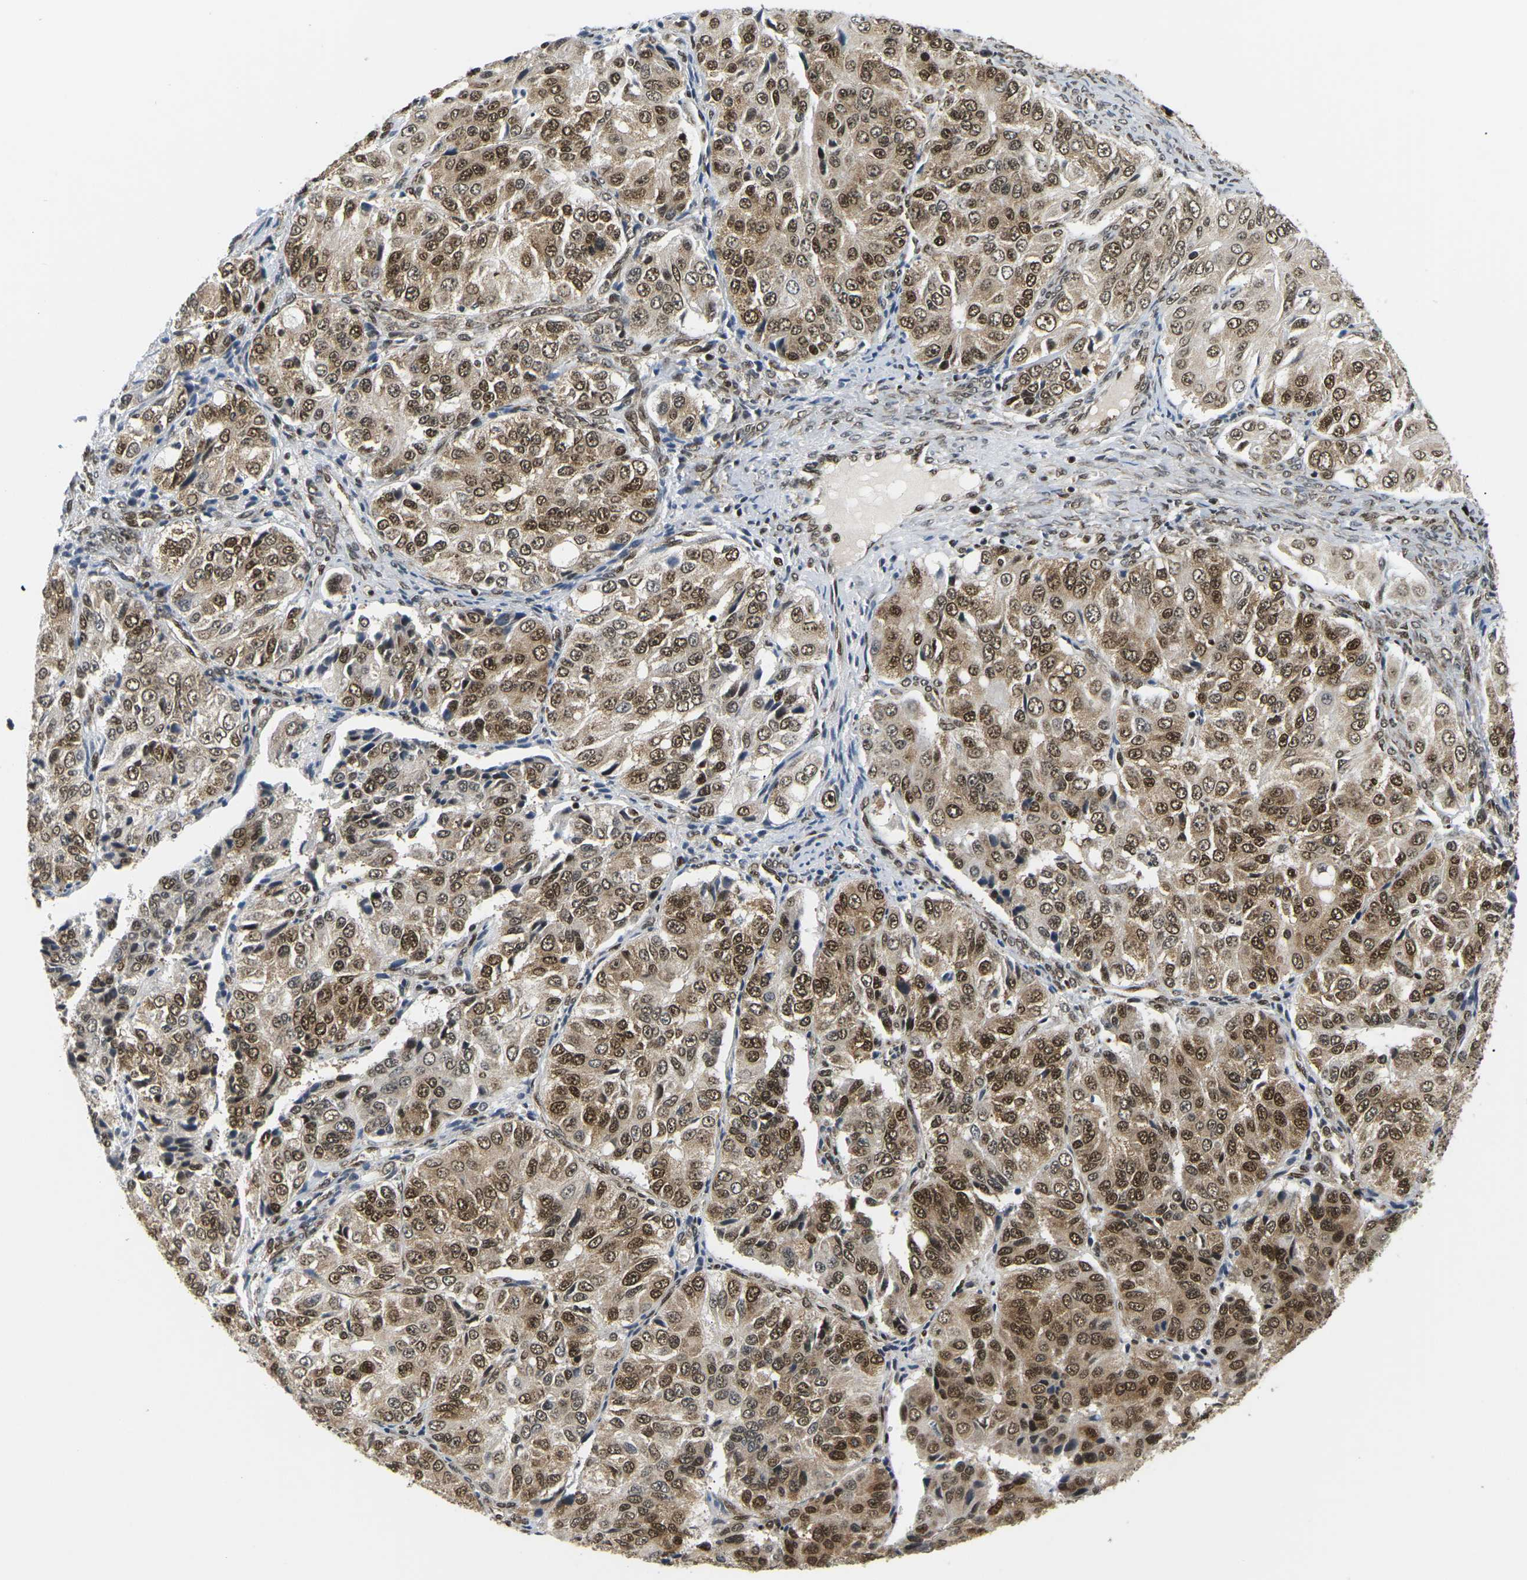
{"staining": {"intensity": "moderate", "quantity": ">75%", "location": "cytoplasmic/membranous,nuclear"}, "tissue": "ovarian cancer", "cell_type": "Tumor cells", "image_type": "cancer", "snomed": [{"axis": "morphology", "description": "Carcinoma, endometroid"}, {"axis": "topography", "description": "Ovary"}], "caption": "A micrograph of human ovarian cancer stained for a protein shows moderate cytoplasmic/membranous and nuclear brown staining in tumor cells. (IHC, brightfield microscopy, high magnification).", "gene": "CELF1", "patient": {"sex": "female", "age": 51}}